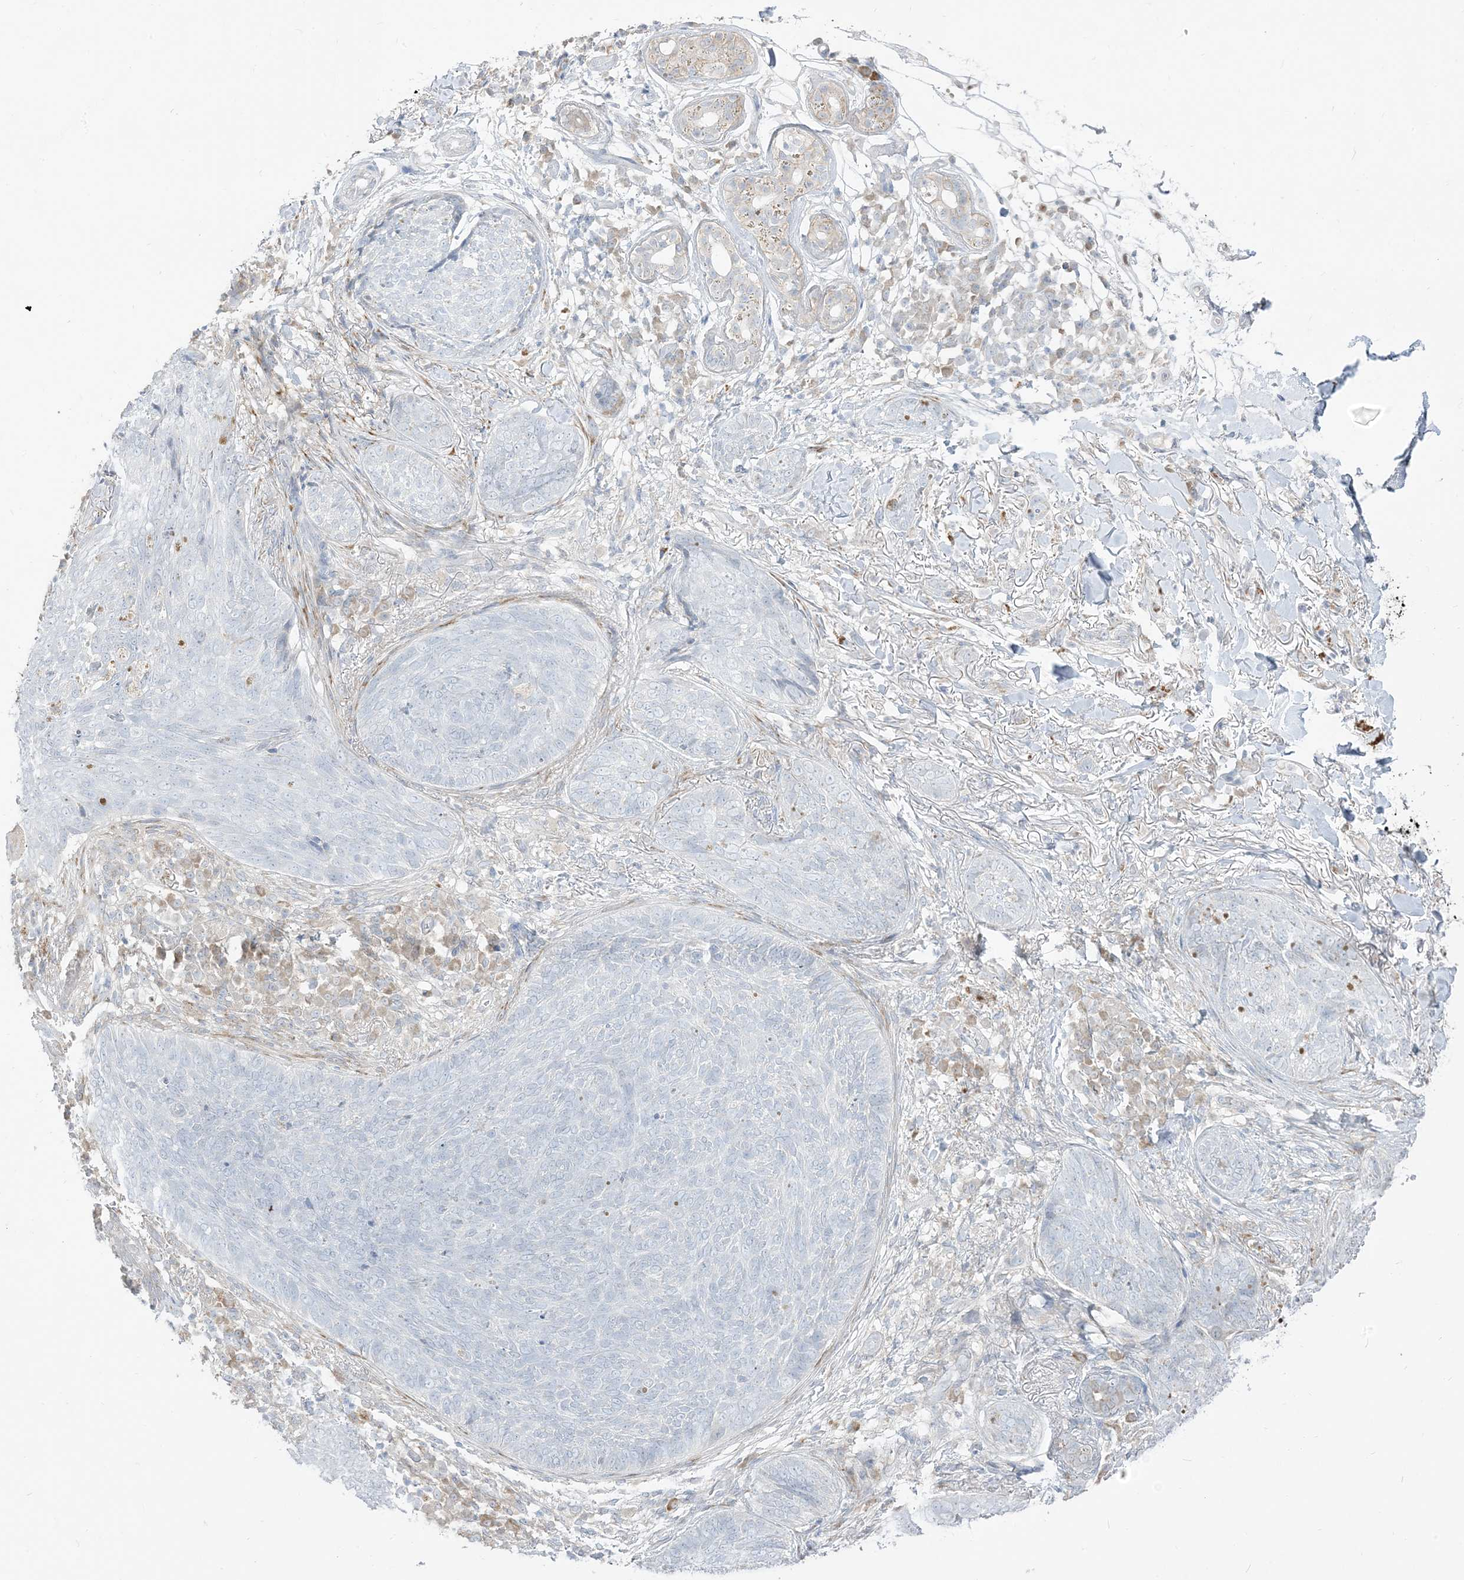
{"staining": {"intensity": "negative", "quantity": "none", "location": "none"}, "tissue": "skin cancer", "cell_type": "Tumor cells", "image_type": "cancer", "snomed": [{"axis": "morphology", "description": "Basal cell carcinoma"}, {"axis": "topography", "description": "Skin"}], "caption": "Immunohistochemical staining of human skin basal cell carcinoma shows no significant staining in tumor cells.", "gene": "LOXL3", "patient": {"sex": "male", "age": 85}}